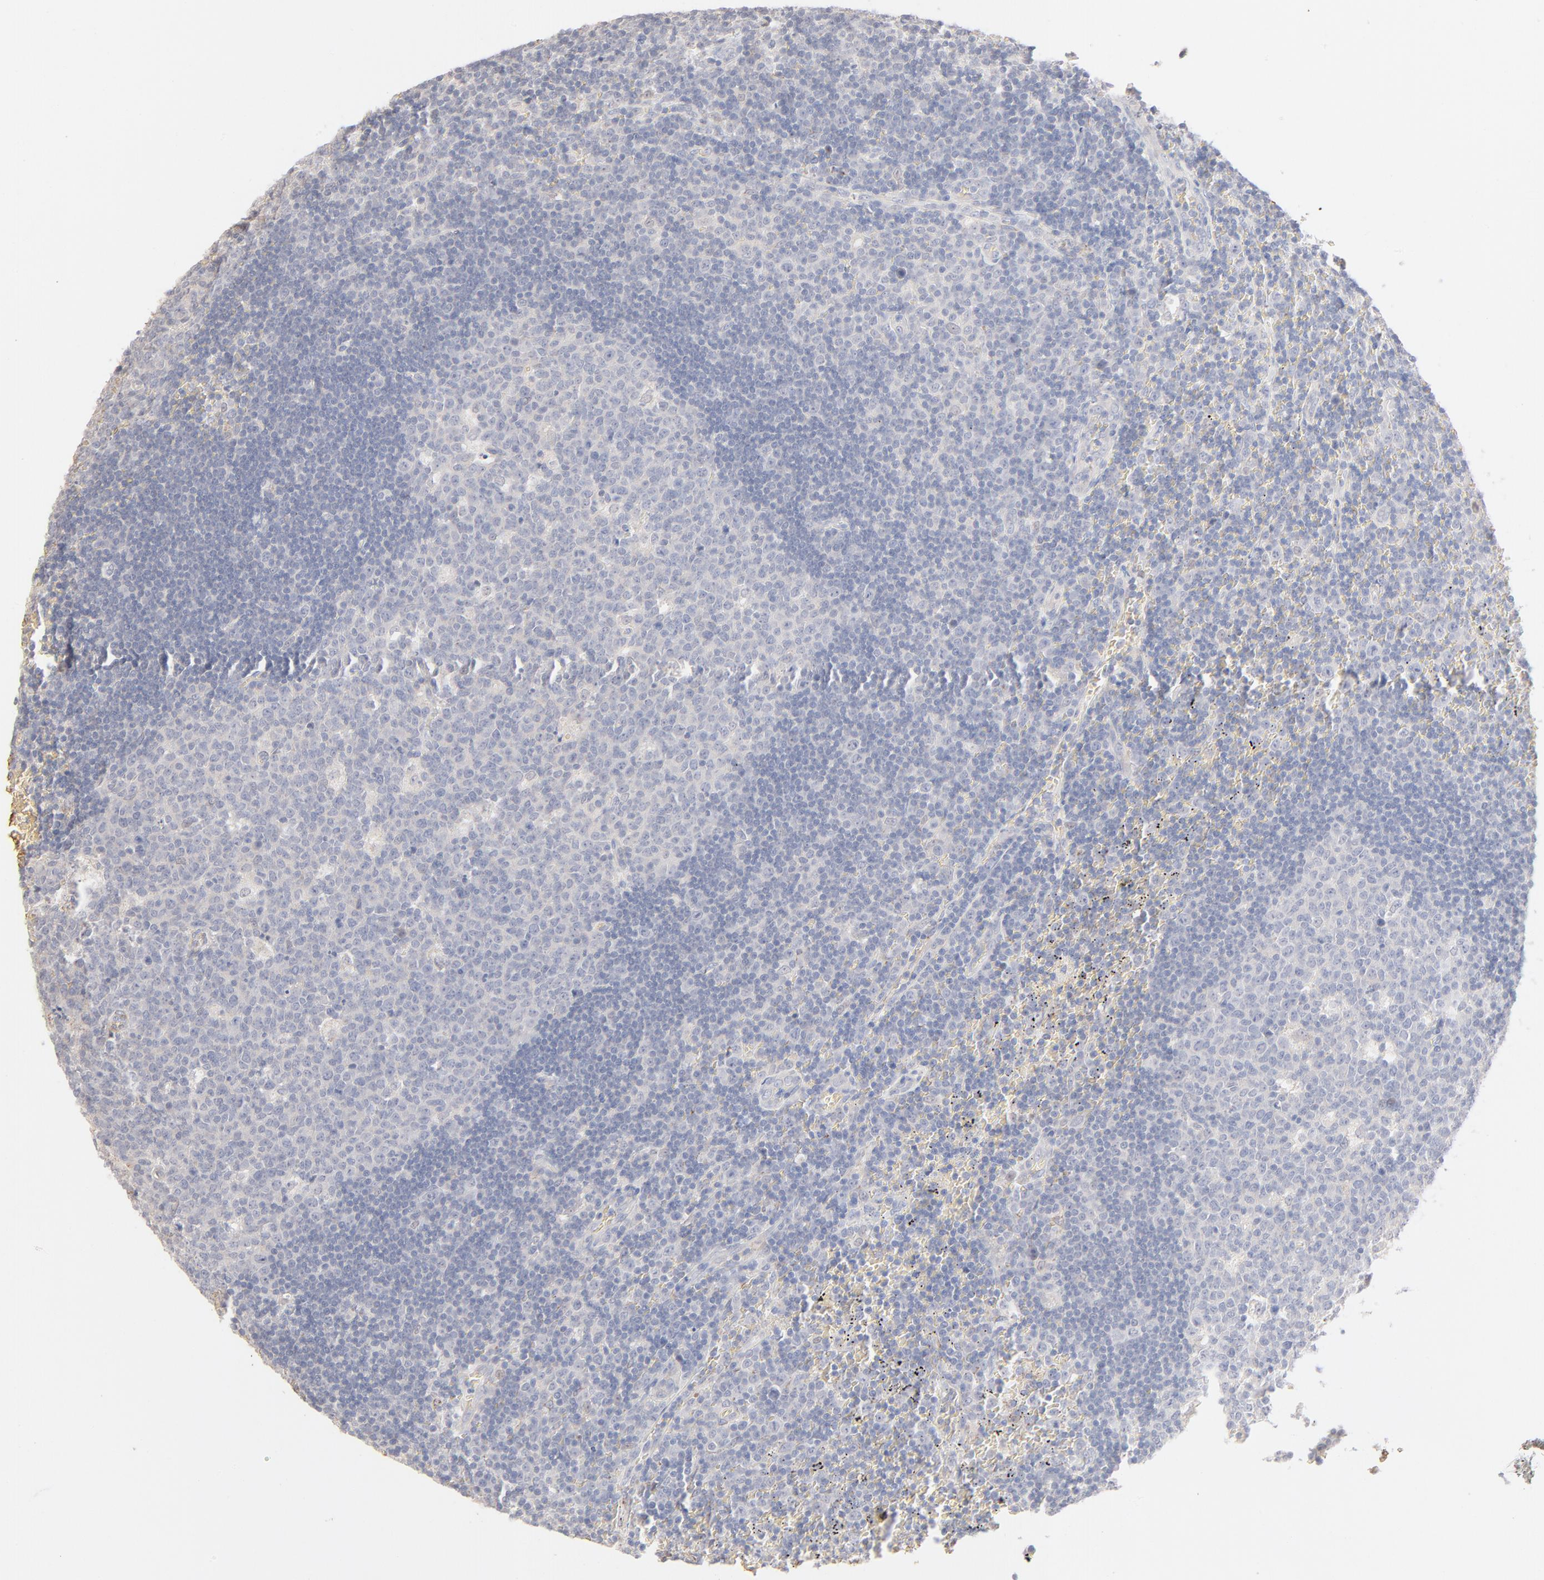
{"staining": {"intensity": "negative", "quantity": "none", "location": "none"}, "tissue": "lymph node", "cell_type": "Germinal center cells", "image_type": "normal", "snomed": [{"axis": "morphology", "description": "Normal tissue, NOS"}, {"axis": "topography", "description": "Lymph node"}, {"axis": "topography", "description": "Salivary gland"}], "caption": "DAB immunohistochemical staining of benign human lymph node displays no significant staining in germinal center cells.", "gene": "SPTB", "patient": {"sex": "male", "age": 8}}